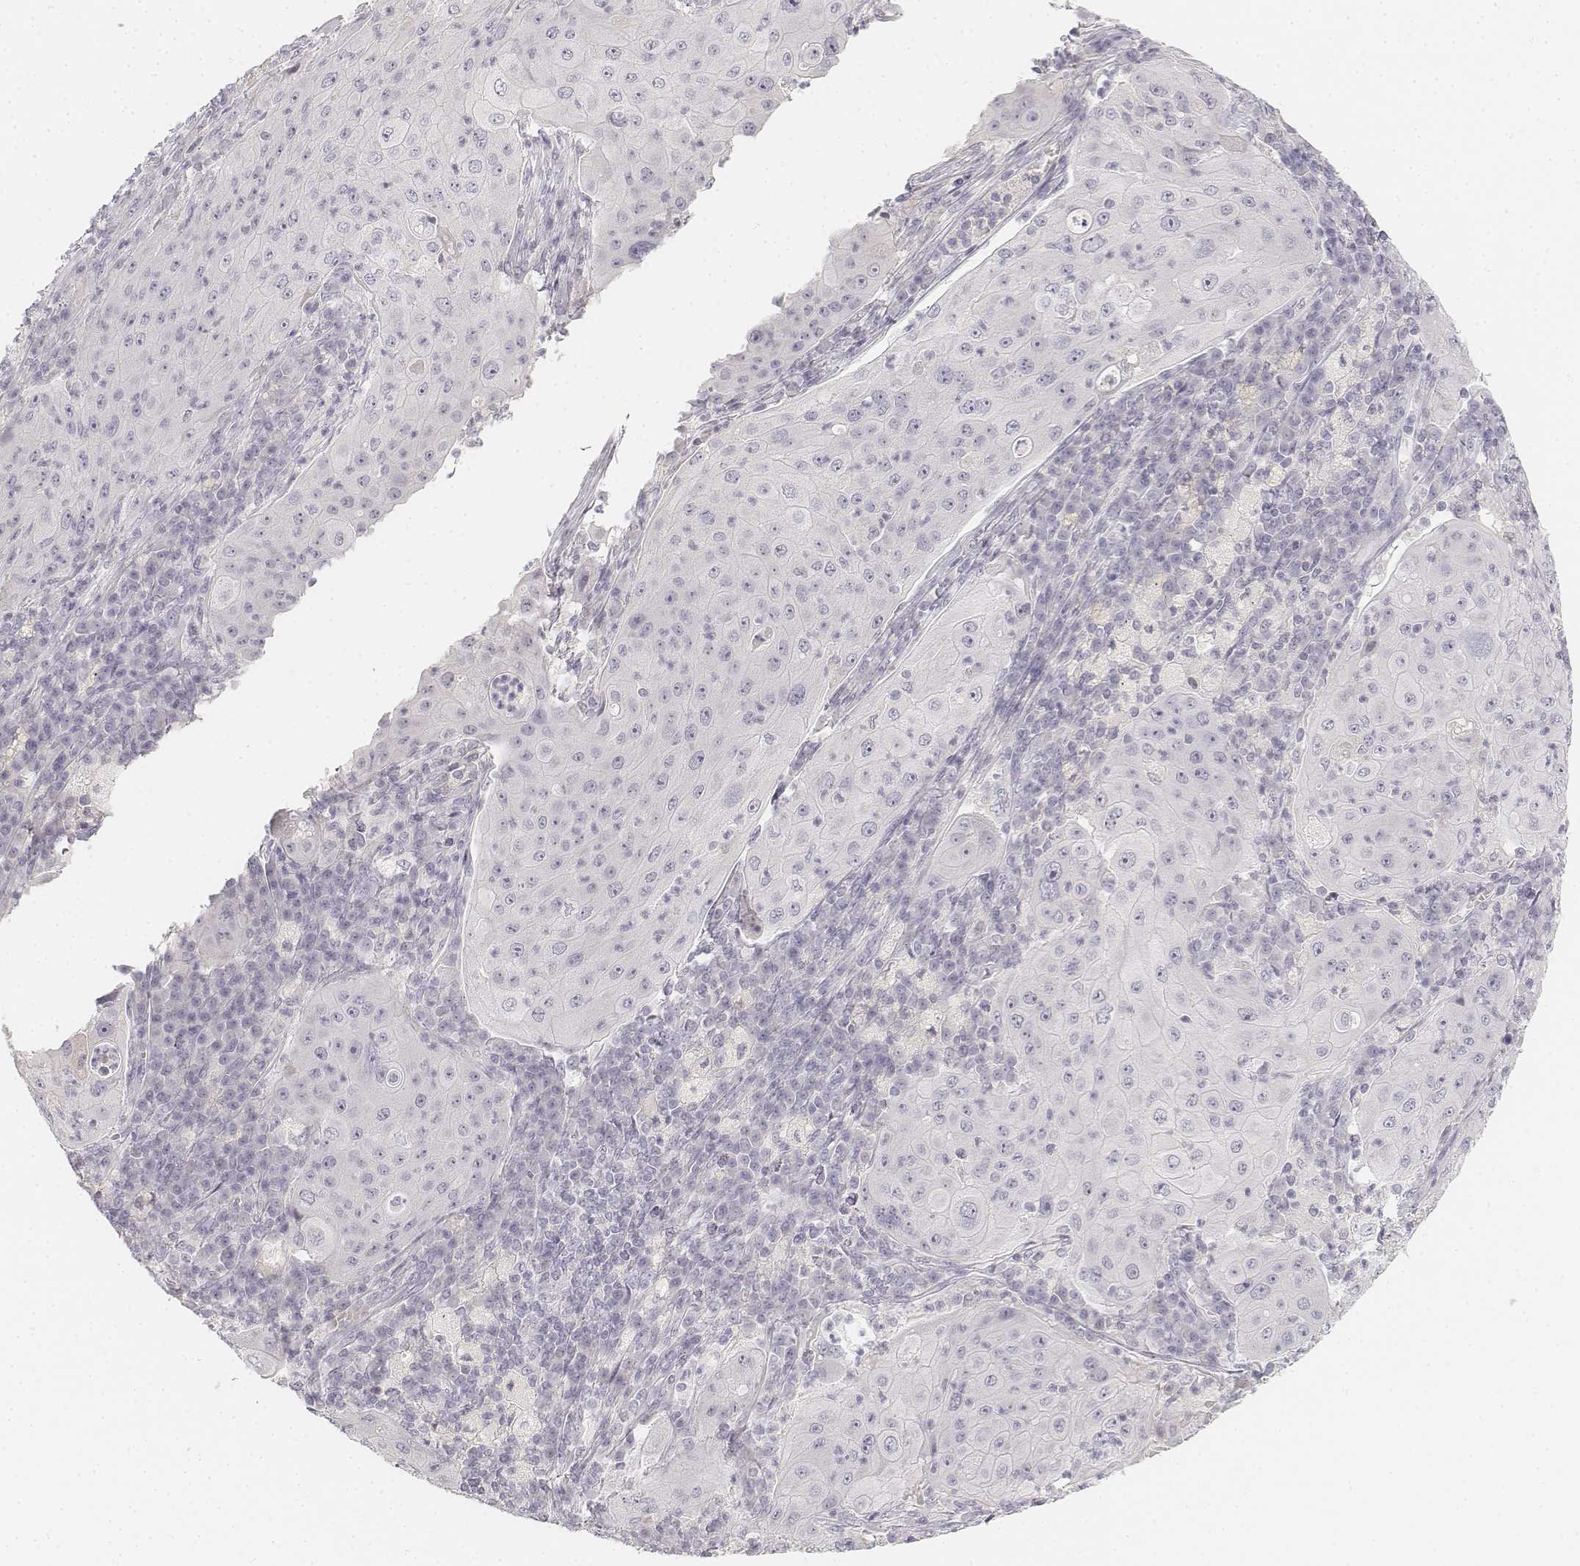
{"staining": {"intensity": "negative", "quantity": "none", "location": "none"}, "tissue": "lung cancer", "cell_type": "Tumor cells", "image_type": "cancer", "snomed": [{"axis": "morphology", "description": "Squamous cell carcinoma, NOS"}, {"axis": "topography", "description": "Lung"}], "caption": "Tumor cells are negative for protein expression in human lung cancer (squamous cell carcinoma).", "gene": "DSG4", "patient": {"sex": "female", "age": 59}}